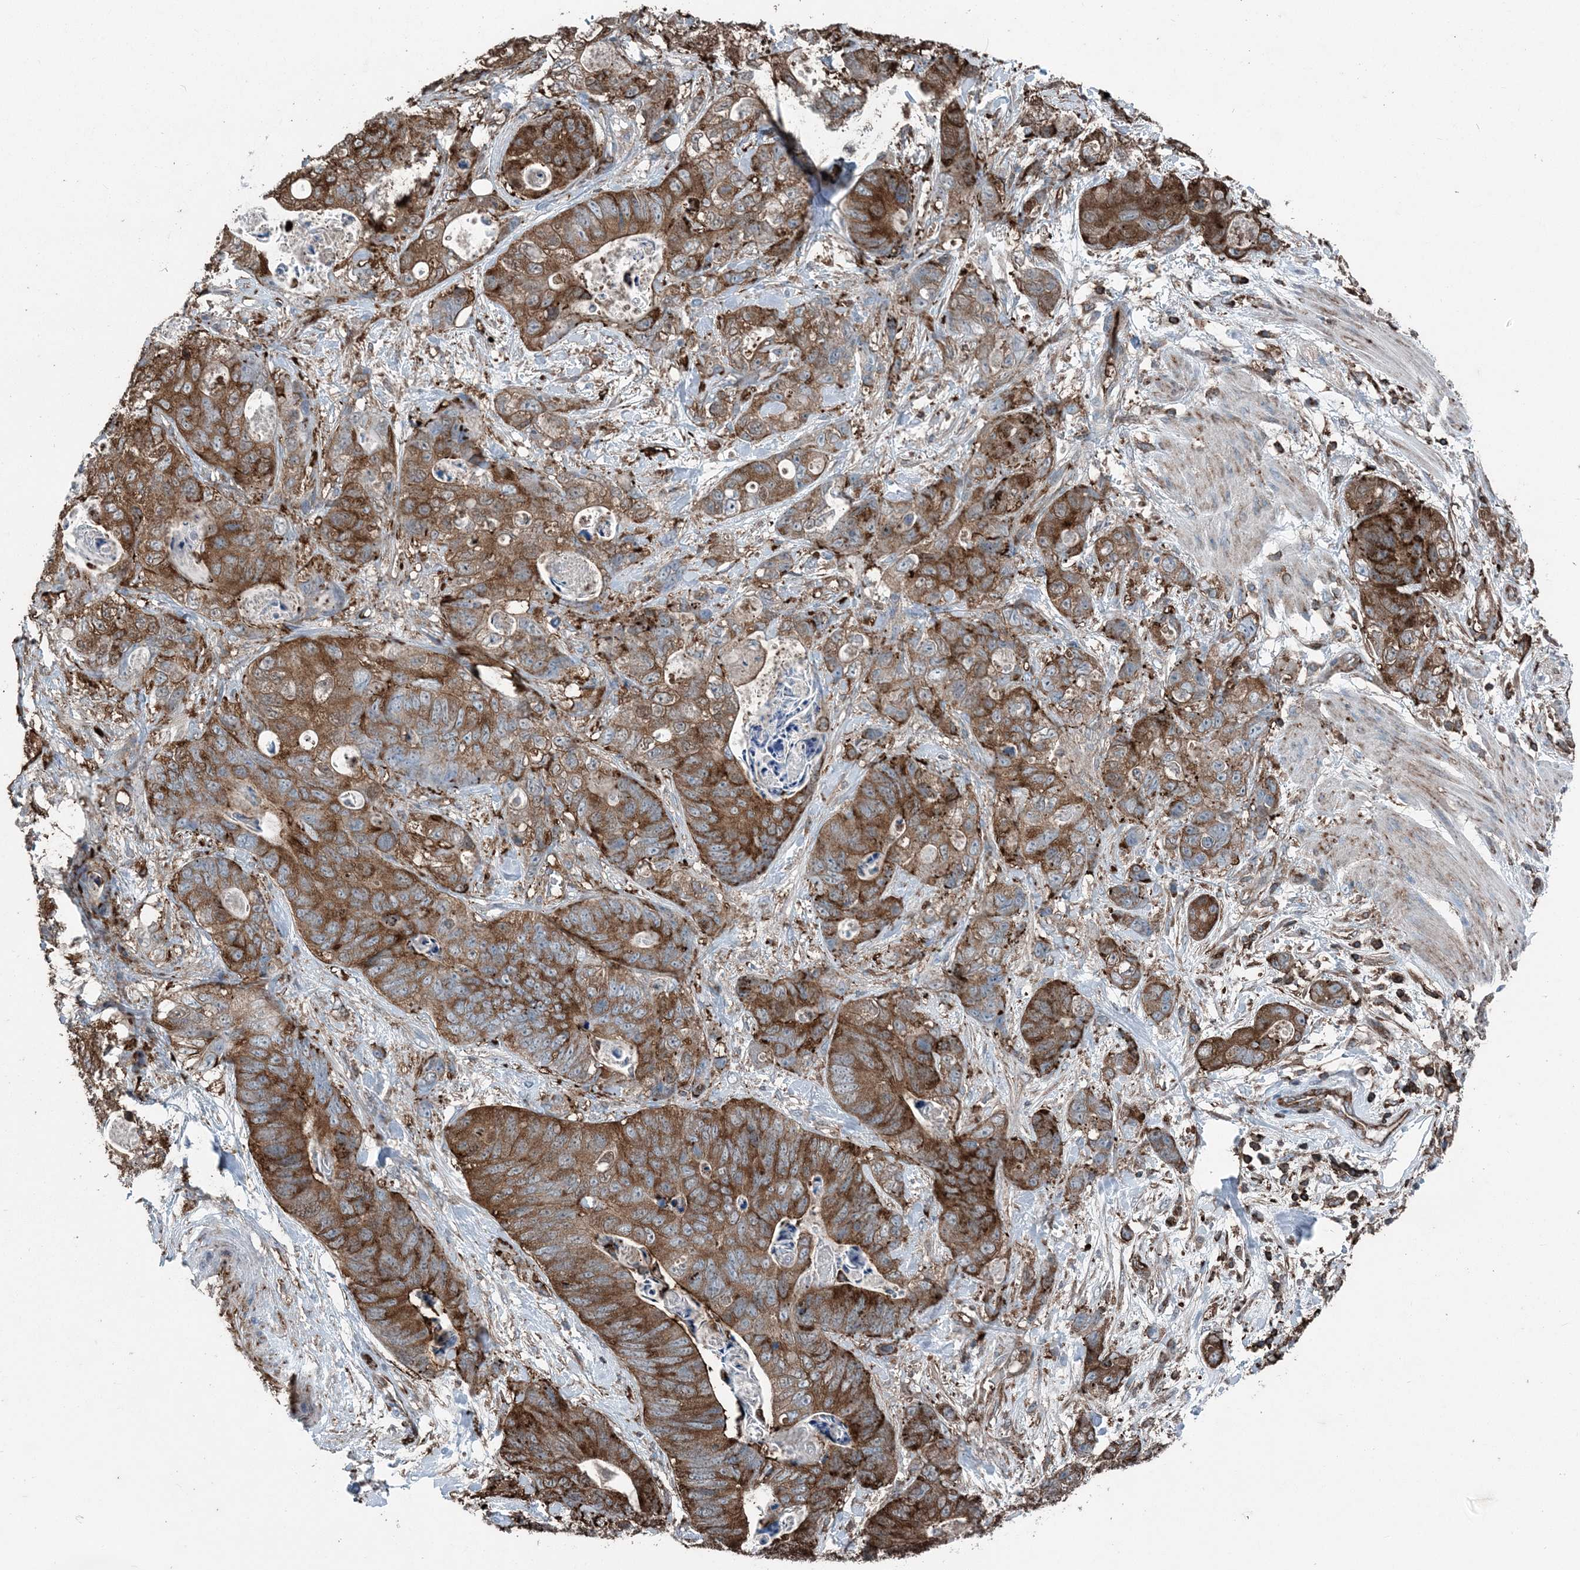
{"staining": {"intensity": "strong", "quantity": ">75%", "location": "cytoplasmic/membranous"}, "tissue": "stomach cancer", "cell_type": "Tumor cells", "image_type": "cancer", "snomed": [{"axis": "morphology", "description": "Normal tissue, NOS"}, {"axis": "morphology", "description": "Adenocarcinoma, NOS"}, {"axis": "topography", "description": "Stomach"}], "caption": "Protein staining exhibits strong cytoplasmic/membranous positivity in approximately >75% of tumor cells in stomach cancer (adenocarcinoma).", "gene": "CFL1", "patient": {"sex": "female", "age": 89}}